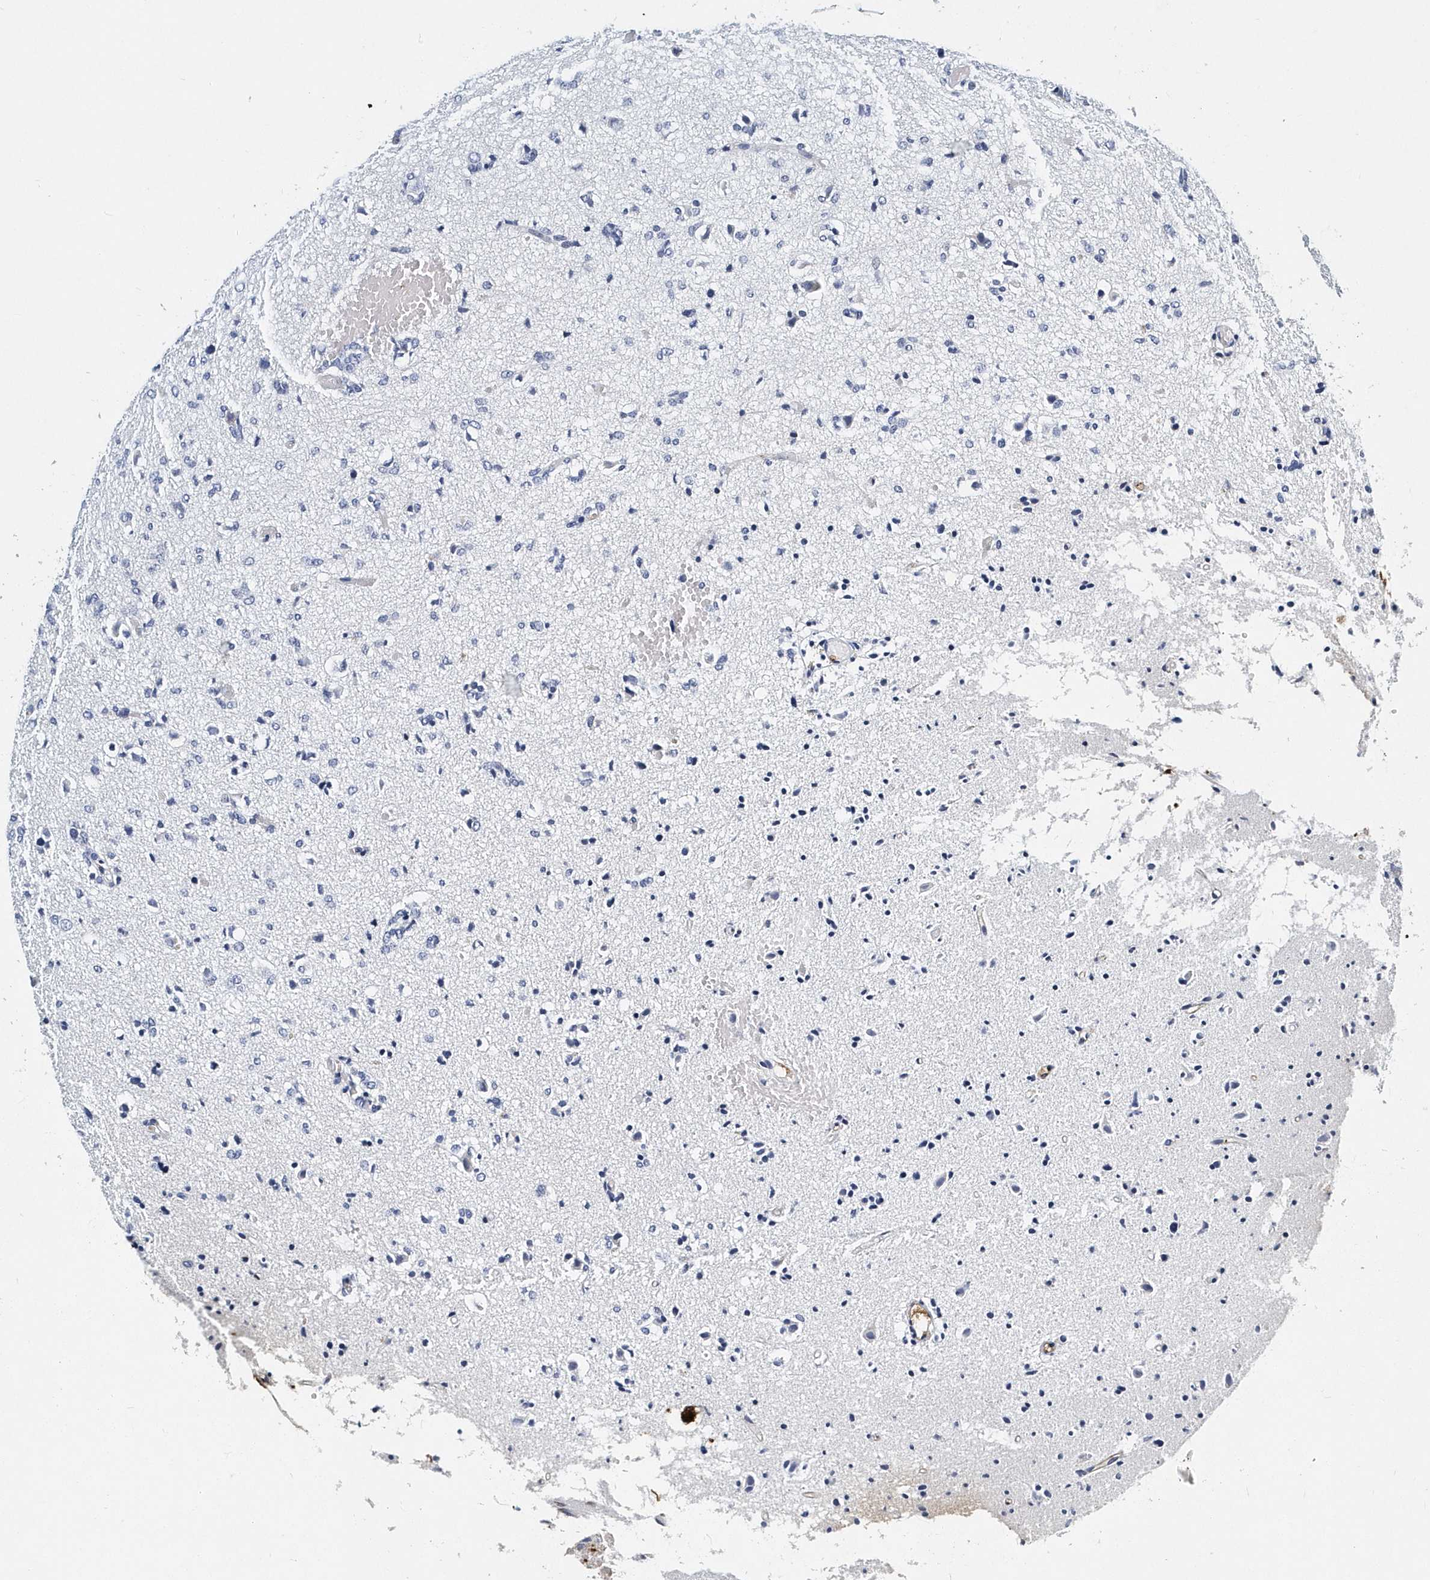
{"staining": {"intensity": "negative", "quantity": "none", "location": "none"}, "tissue": "glioma", "cell_type": "Tumor cells", "image_type": "cancer", "snomed": [{"axis": "morphology", "description": "Glioma, malignant, High grade"}, {"axis": "topography", "description": "Brain"}], "caption": "Tumor cells show no significant staining in glioma. The staining was performed using DAB (3,3'-diaminobenzidine) to visualize the protein expression in brown, while the nuclei were stained in blue with hematoxylin (Magnification: 20x).", "gene": "ITGA2B", "patient": {"sex": "female", "age": 59}}